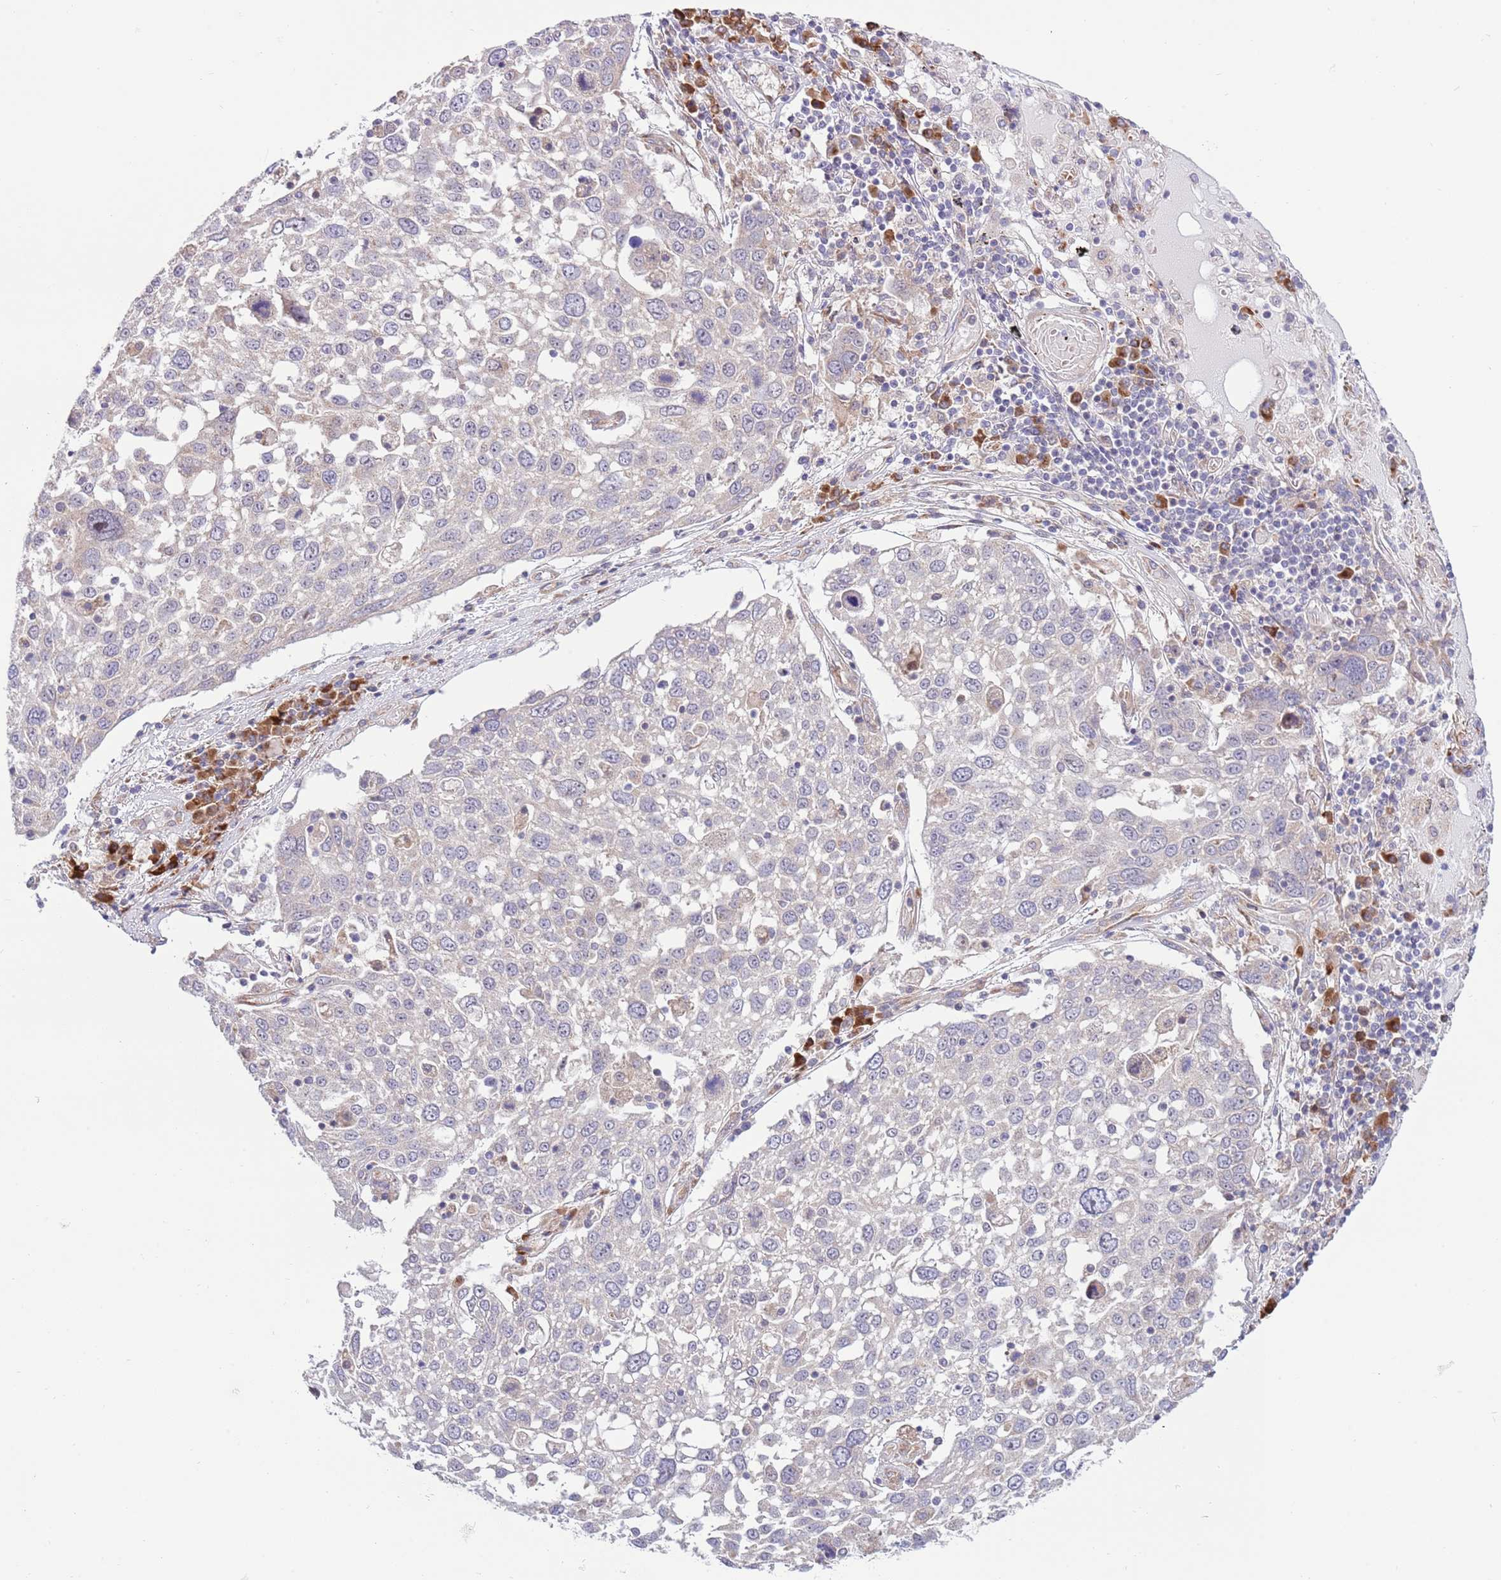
{"staining": {"intensity": "negative", "quantity": "none", "location": "none"}, "tissue": "lung cancer", "cell_type": "Tumor cells", "image_type": "cancer", "snomed": [{"axis": "morphology", "description": "Squamous cell carcinoma, NOS"}, {"axis": "topography", "description": "Lung"}], "caption": "Tumor cells are negative for brown protein staining in squamous cell carcinoma (lung).", "gene": "DAND5", "patient": {"sex": "male", "age": 65}}